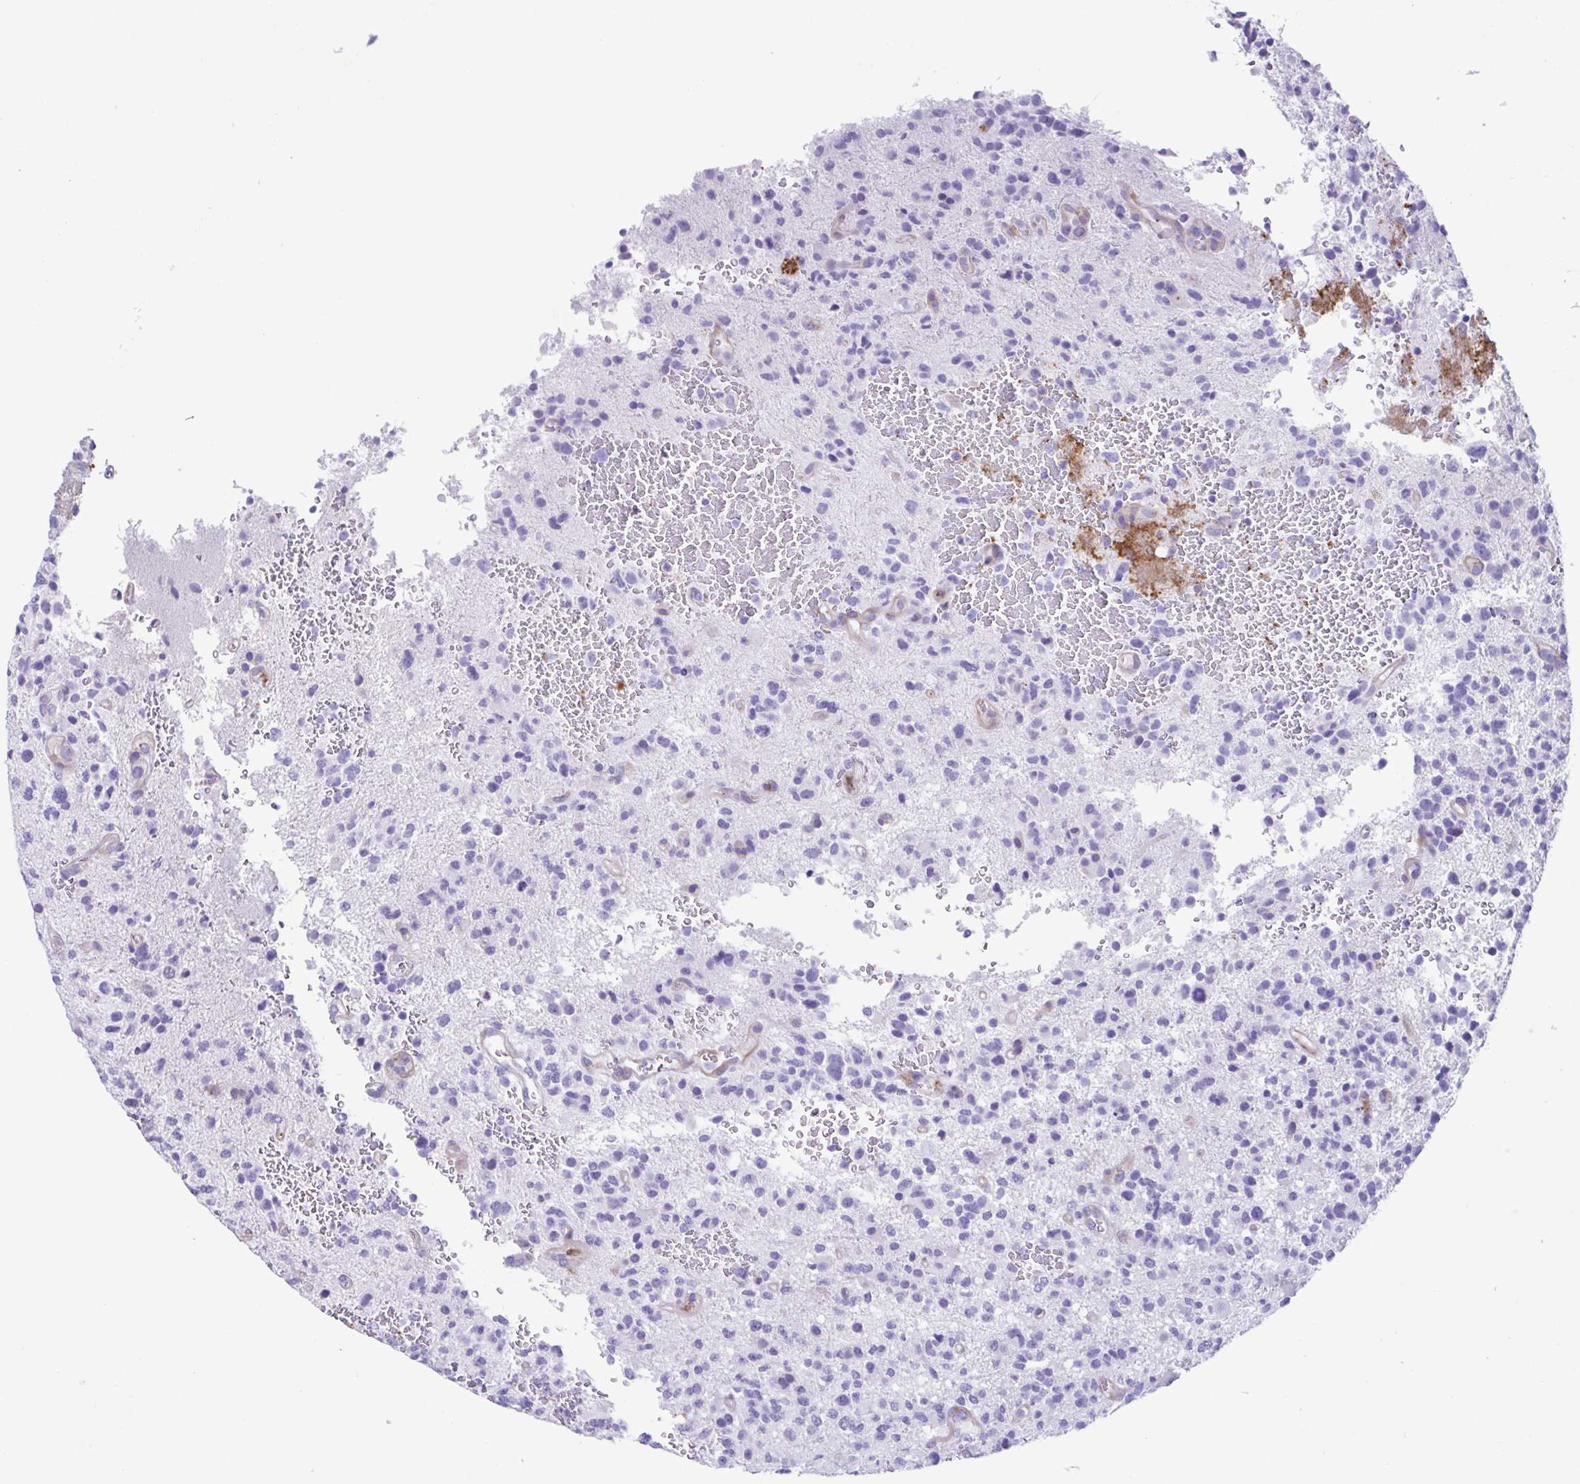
{"staining": {"intensity": "negative", "quantity": "none", "location": "none"}, "tissue": "glioma", "cell_type": "Tumor cells", "image_type": "cancer", "snomed": [{"axis": "morphology", "description": "Glioma, malignant, High grade"}, {"axis": "topography", "description": "Brain"}], "caption": "This is an IHC photomicrograph of malignant glioma (high-grade). There is no staining in tumor cells.", "gene": "CYP11B1", "patient": {"sex": "female", "age": 71}}